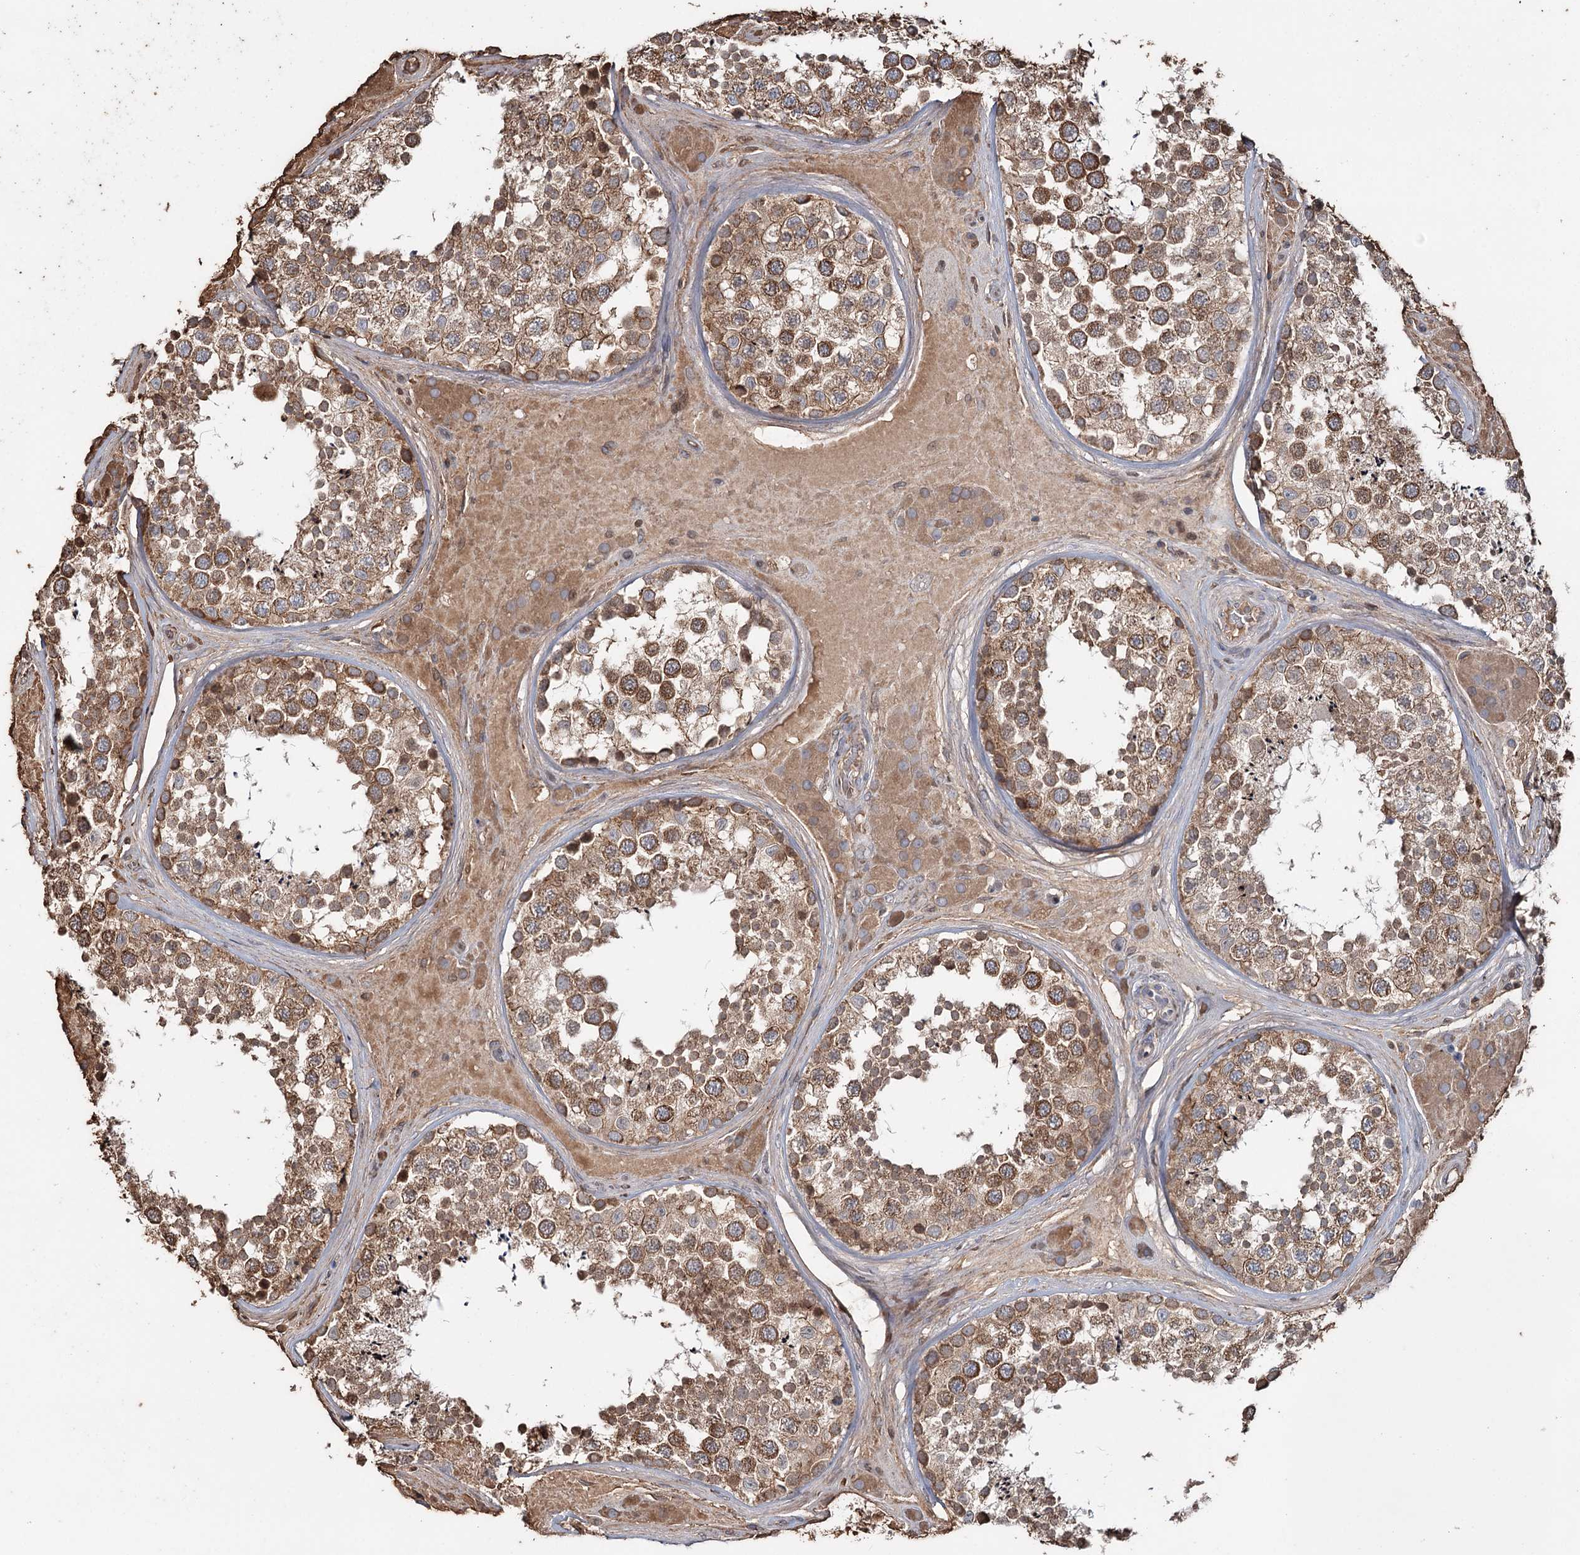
{"staining": {"intensity": "moderate", "quantity": ">75%", "location": "cytoplasmic/membranous"}, "tissue": "testis", "cell_type": "Cells in seminiferous ducts", "image_type": "normal", "snomed": [{"axis": "morphology", "description": "Normal tissue, NOS"}, {"axis": "topography", "description": "Testis"}], "caption": "Moderate cytoplasmic/membranous positivity for a protein is present in about >75% of cells in seminiferous ducts of unremarkable testis using immunohistochemistry (IHC).", "gene": "SYVN1", "patient": {"sex": "male", "age": 46}}